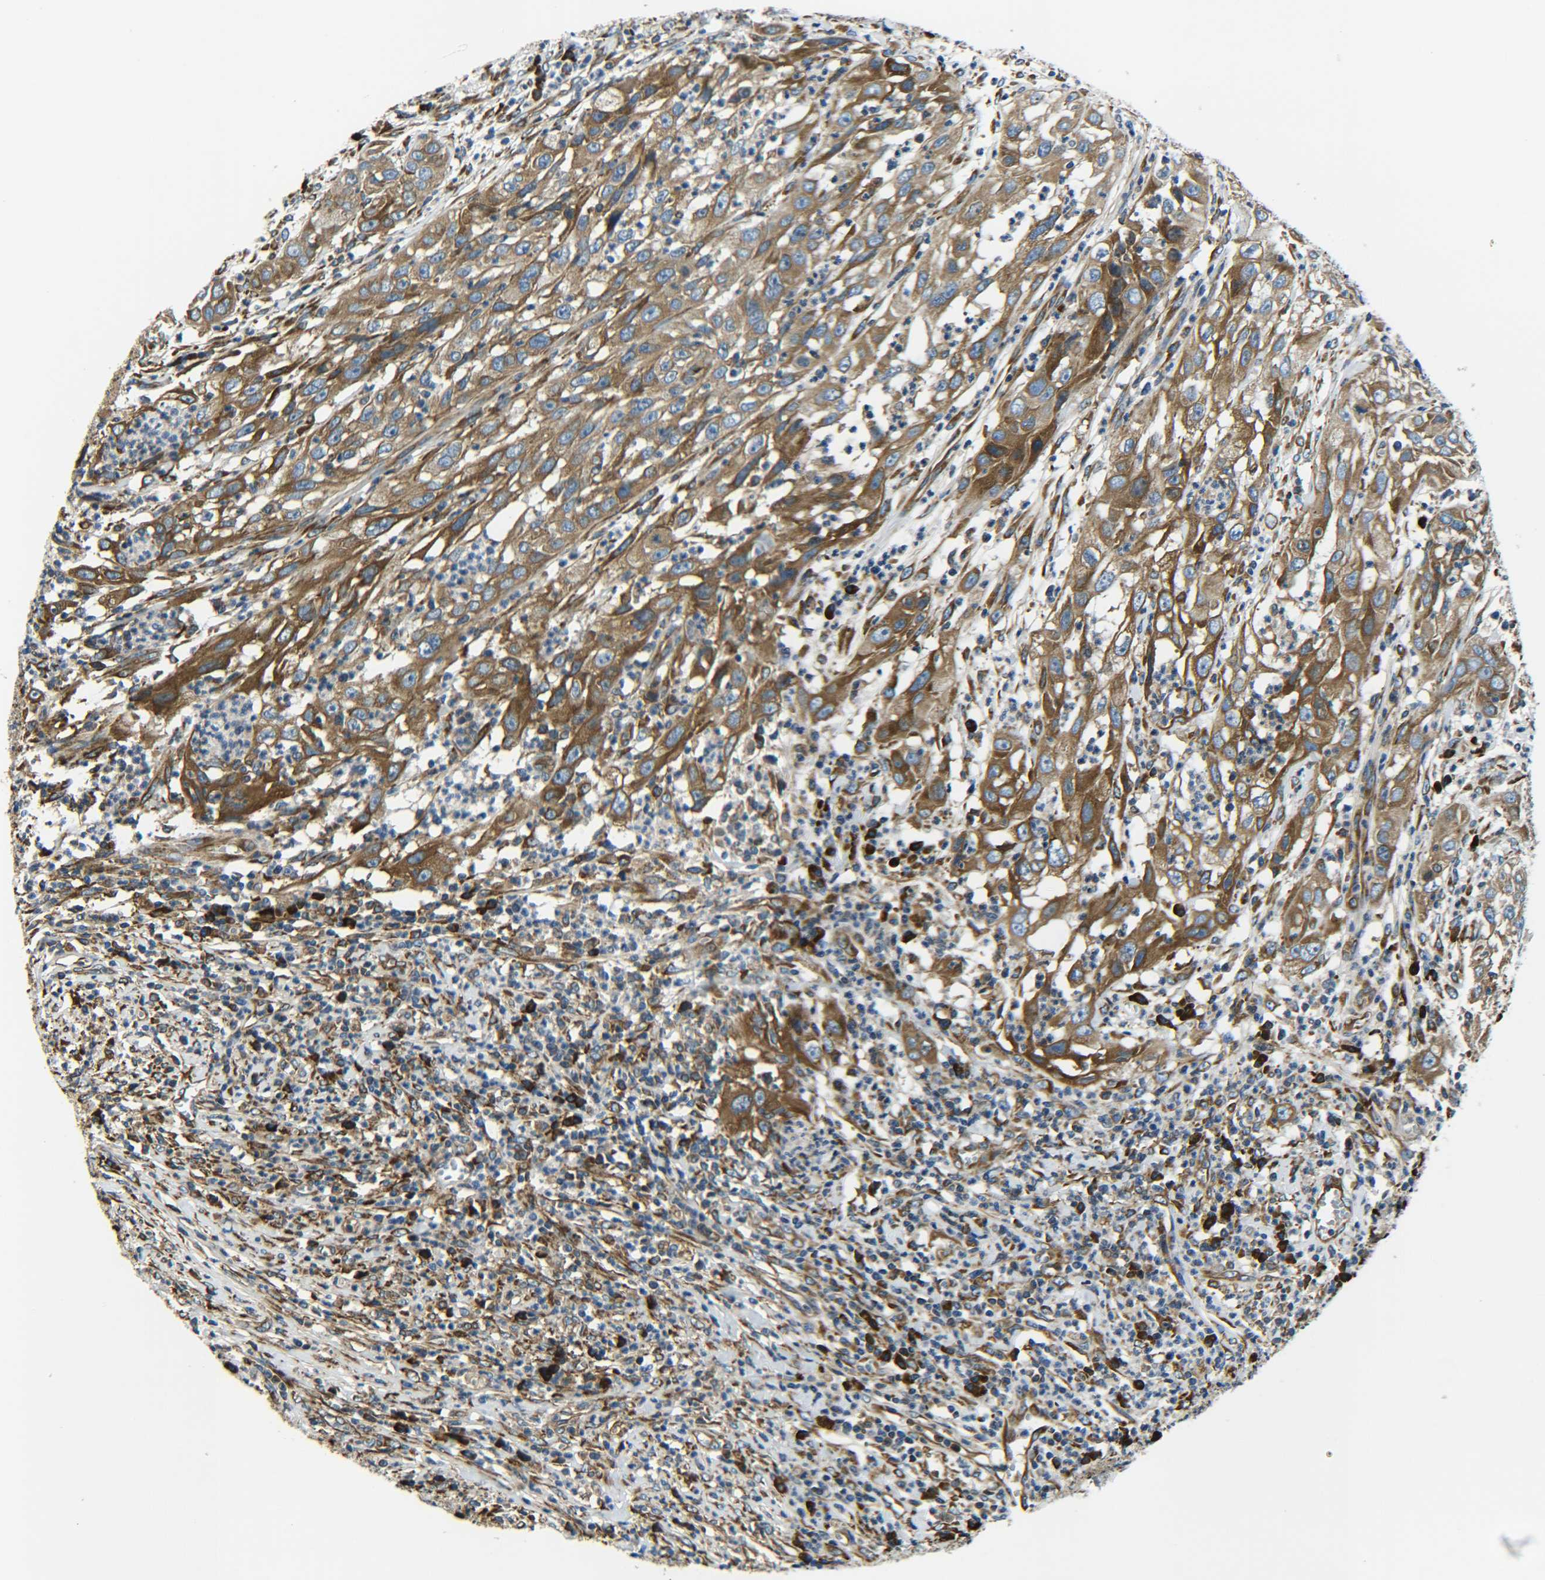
{"staining": {"intensity": "moderate", "quantity": ">75%", "location": "cytoplasmic/membranous"}, "tissue": "cervical cancer", "cell_type": "Tumor cells", "image_type": "cancer", "snomed": [{"axis": "morphology", "description": "Squamous cell carcinoma, NOS"}, {"axis": "topography", "description": "Cervix"}], "caption": "Cervical squamous cell carcinoma tissue displays moderate cytoplasmic/membranous positivity in about >75% of tumor cells, visualized by immunohistochemistry.", "gene": "PREB", "patient": {"sex": "female", "age": 32}}